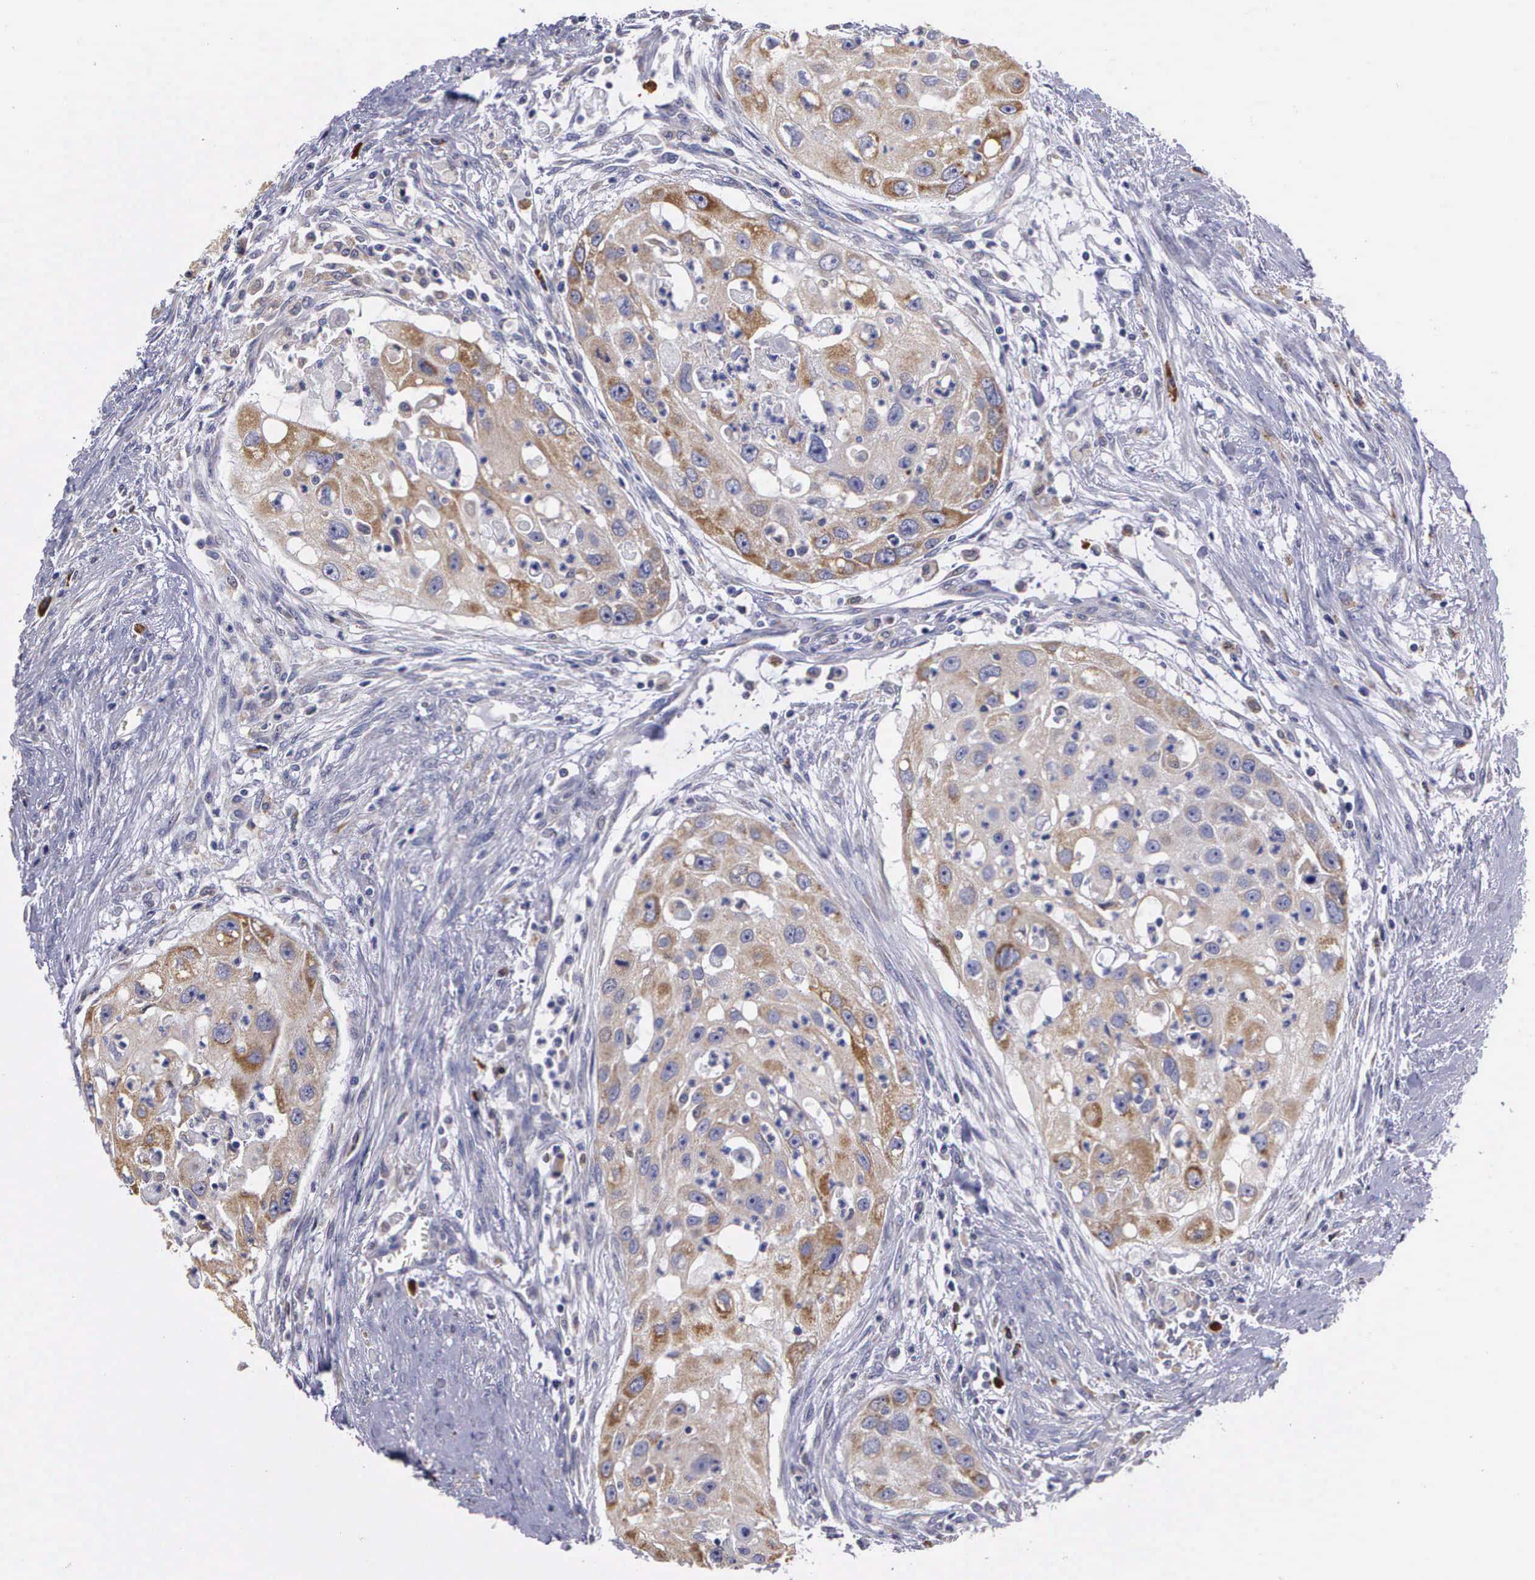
{"staining": {"intensity": "moderate", "quantity": "25%-75%", "location": "cytoplasmic/membranous"}, "tissue": "head and neck cancer", "cell_type": "Tumor cells", "image_type": "cancer", "snomed": [{"axis": "morphology", "description": "Squamous cell carcinoma, NOS"}, {"axis": "topography", "description": "Head-Neck"}], "caption": "Immunohistochemical staining of head and neck squamous cell carcinoma exhibits medium levels of moderate cytoplasmic/membranous protein expression in approximately 25%-75% of tumor cells.", "gene": "CRELD2", "patient": {"sex": "male", "age": 64}}